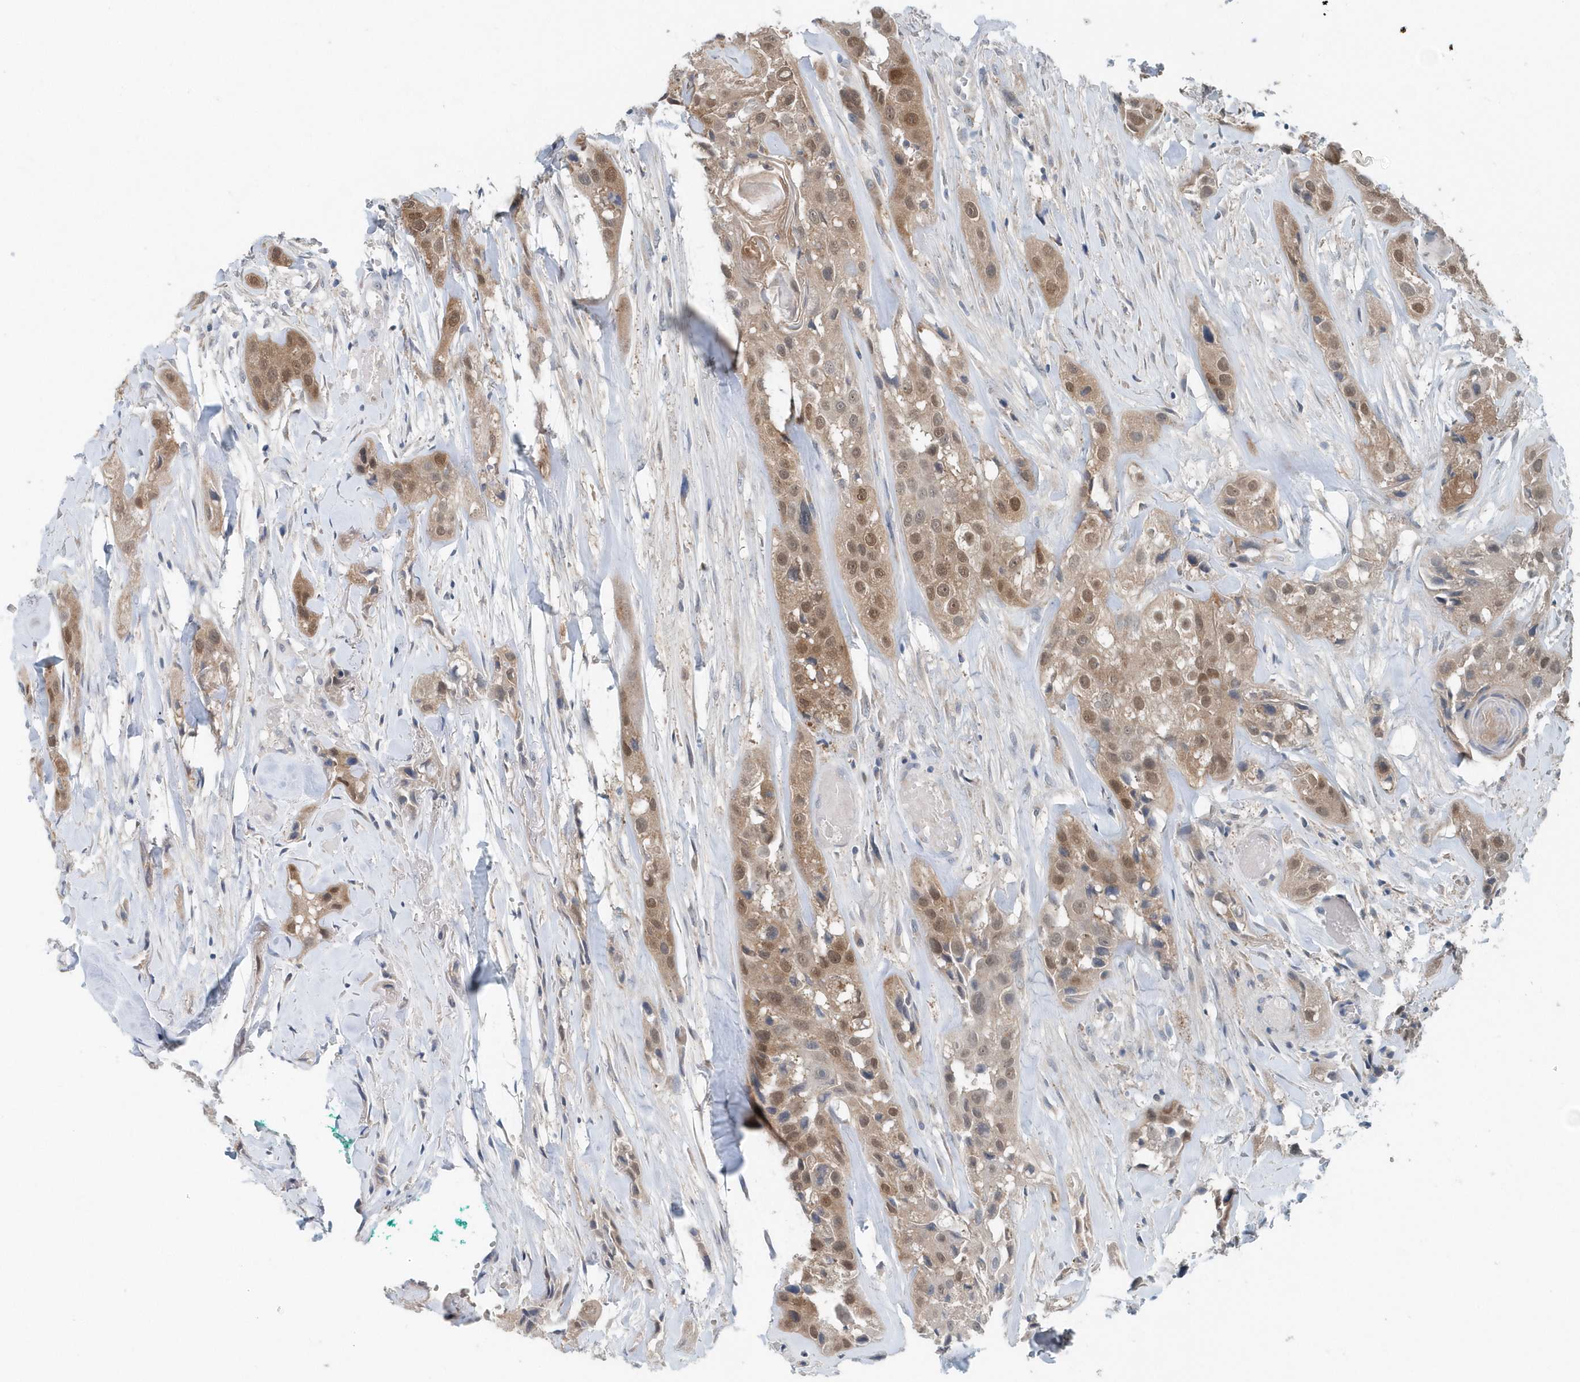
{"staining": {"intensity": "moderate", "quantity": ">75%", "location": "cytoplasmic/membranous,nuclear"}, "tissue": "head and neck cancer", "cell_type": "Tumor cells", "image_type": "cancer", "snomed": [{"axis": "morphology", "description": "Normal tissue, NOS"}, {"axis": "morphology", "description": "Squamous cell carcinoma, NOS"}, {"axis": "topography", "description": "Skeletal muscle"}, {"axis": "topography", "description": "Head-Neck"}], "caption": "The immunohistochemical stain labels moderate cytoplasmic/membranous and nuclear expression in tumor cells of squamous cell carcinoma (head and neck) tissue. The staining is performed using DAB brown chromogen to label protein expression. The nuclei are counter-stained blue using hematoxylin.", "gene": "PFN2", "patient": {"sex": "male", "age": 51}}